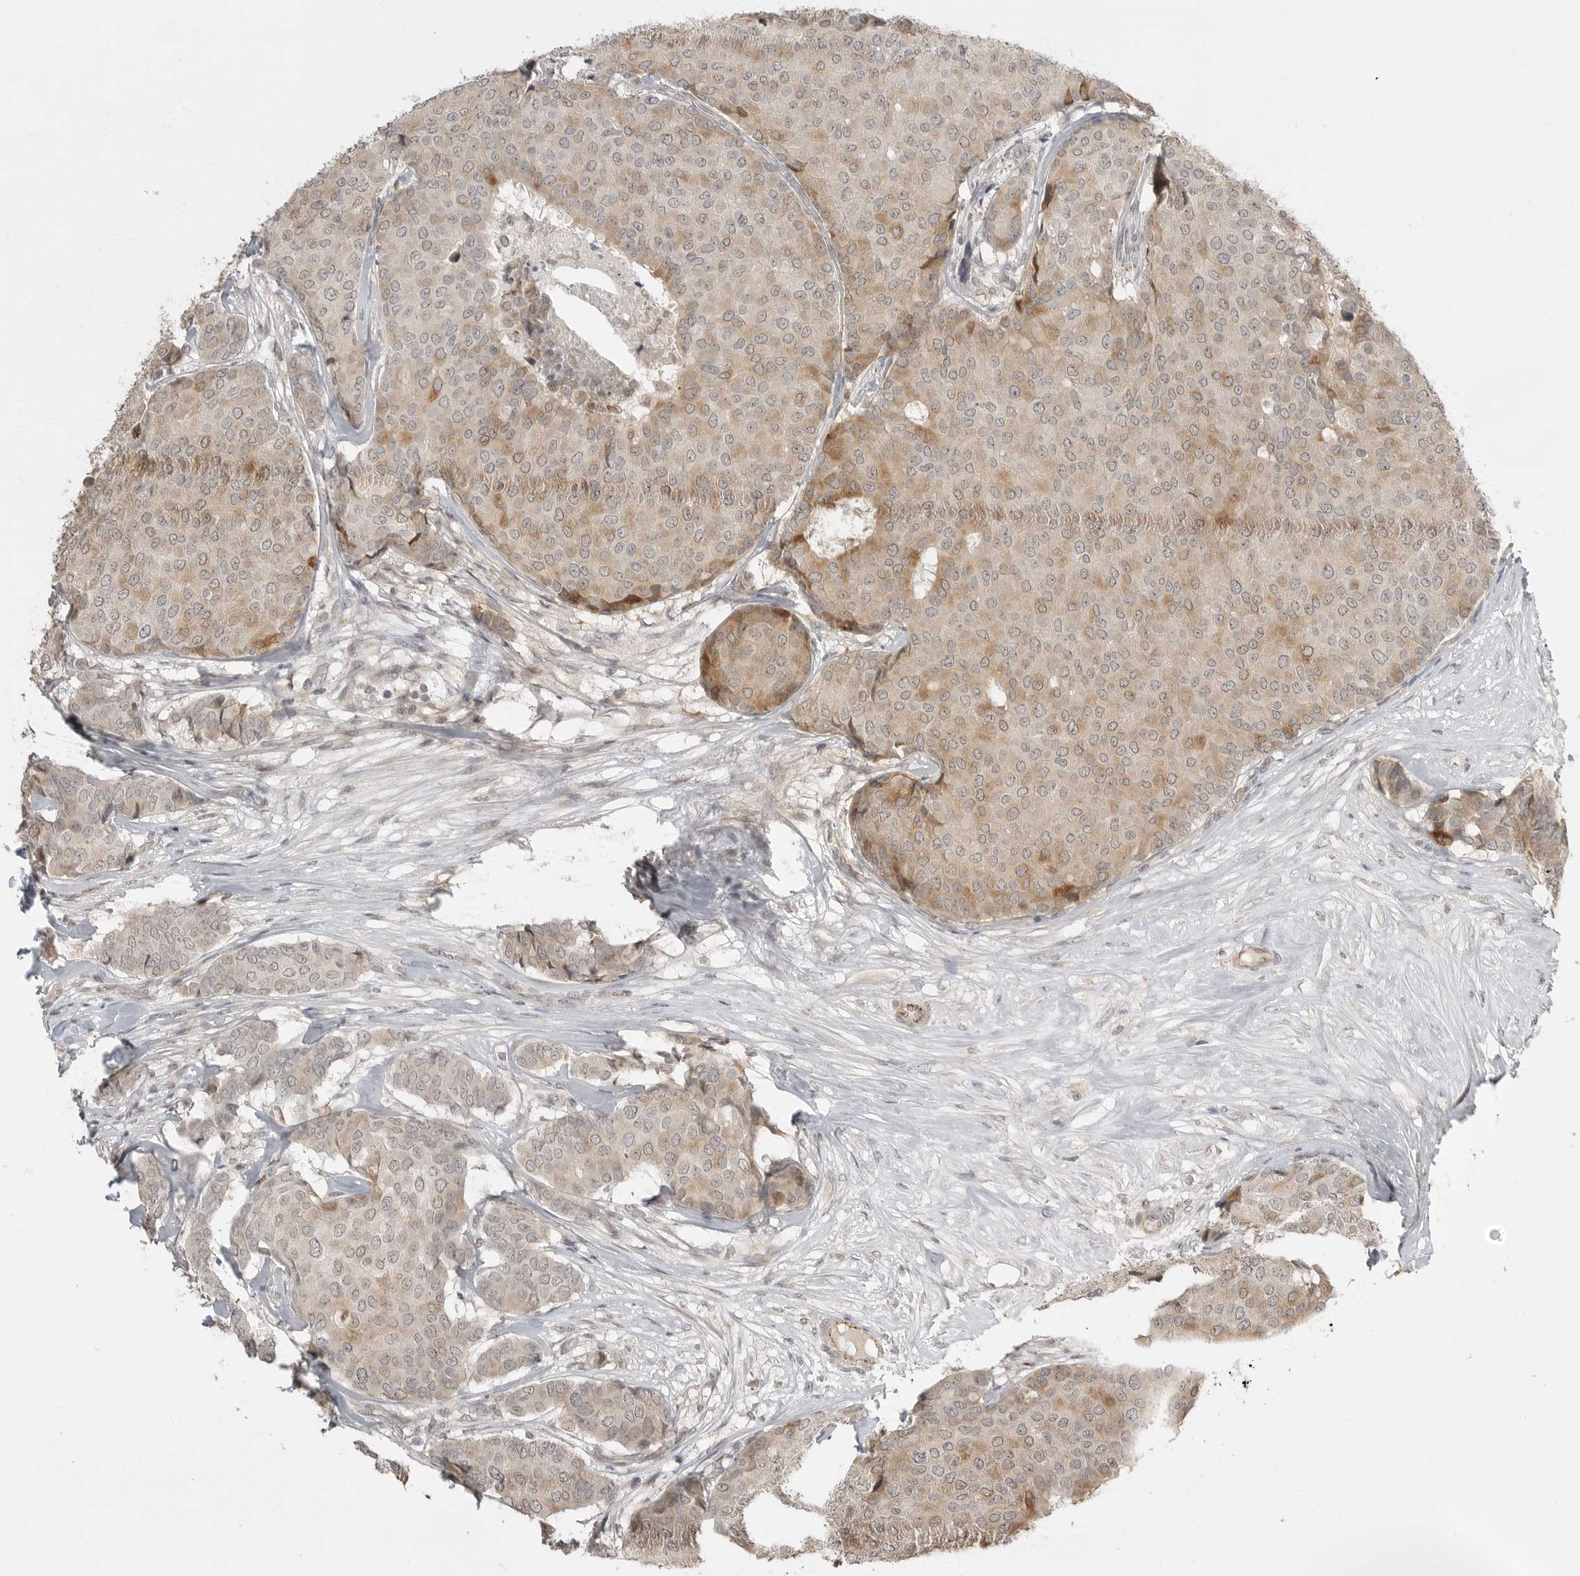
{"staining": {"intensity": "moderate", "quantity": "<25%", "location": "cytoplasmic/membranous"}, "tissue": "breast cancer", "cell_type": "Tumor cells", "image_type": "cancer", "snomed": [{"axis": "morphology", "description": "Duct carcinoma"}, {"axis": "topography", "description": "Breast"}], "caption": "A brown stain labels moderate cytoplasmic/membranous positivity of a protein in human intraductal carcinoma (breast) tumor cells.", "gene": "SMG8", "patient": {"sex": "female", "age": 75}}